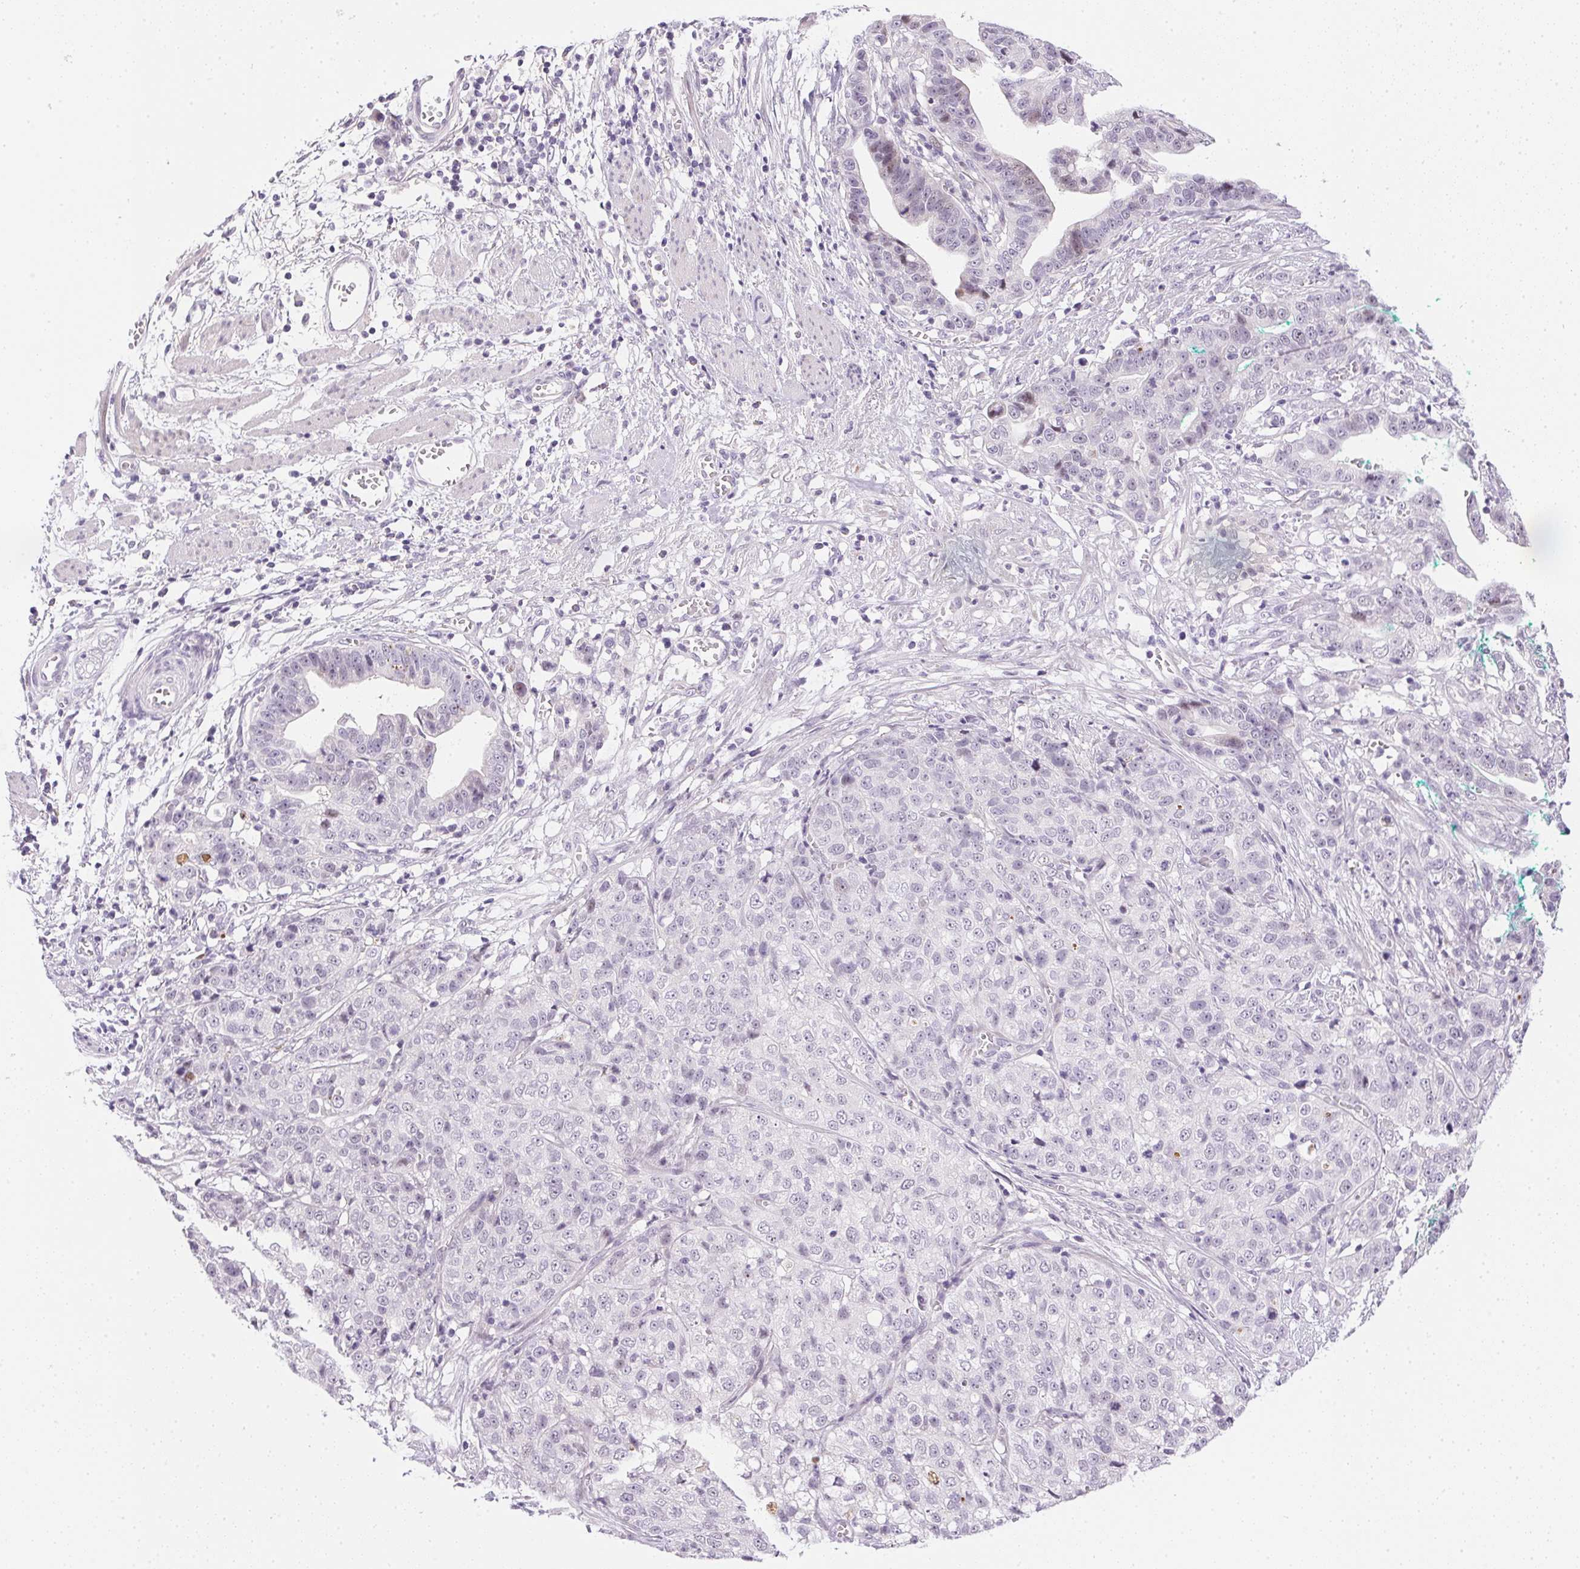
{"staining": {"intensity": "negative", "quantity": "none", "location": "none"}, "tissue": "stomach cancer", "cell_type": "Tumor cells", "image_type": "cancer", "snomed": [{"axis": "morphology", "description": "Adenocarcinoma, NOS"}, {"axis": "topography", "description": "Stomach, upper"}], "caption": "A micrograph of human stomach adenocarcinoma is negative for staining in tumor cells.", "gene": "GSDMC", "patient": {"sex": "female", "age": 67}}